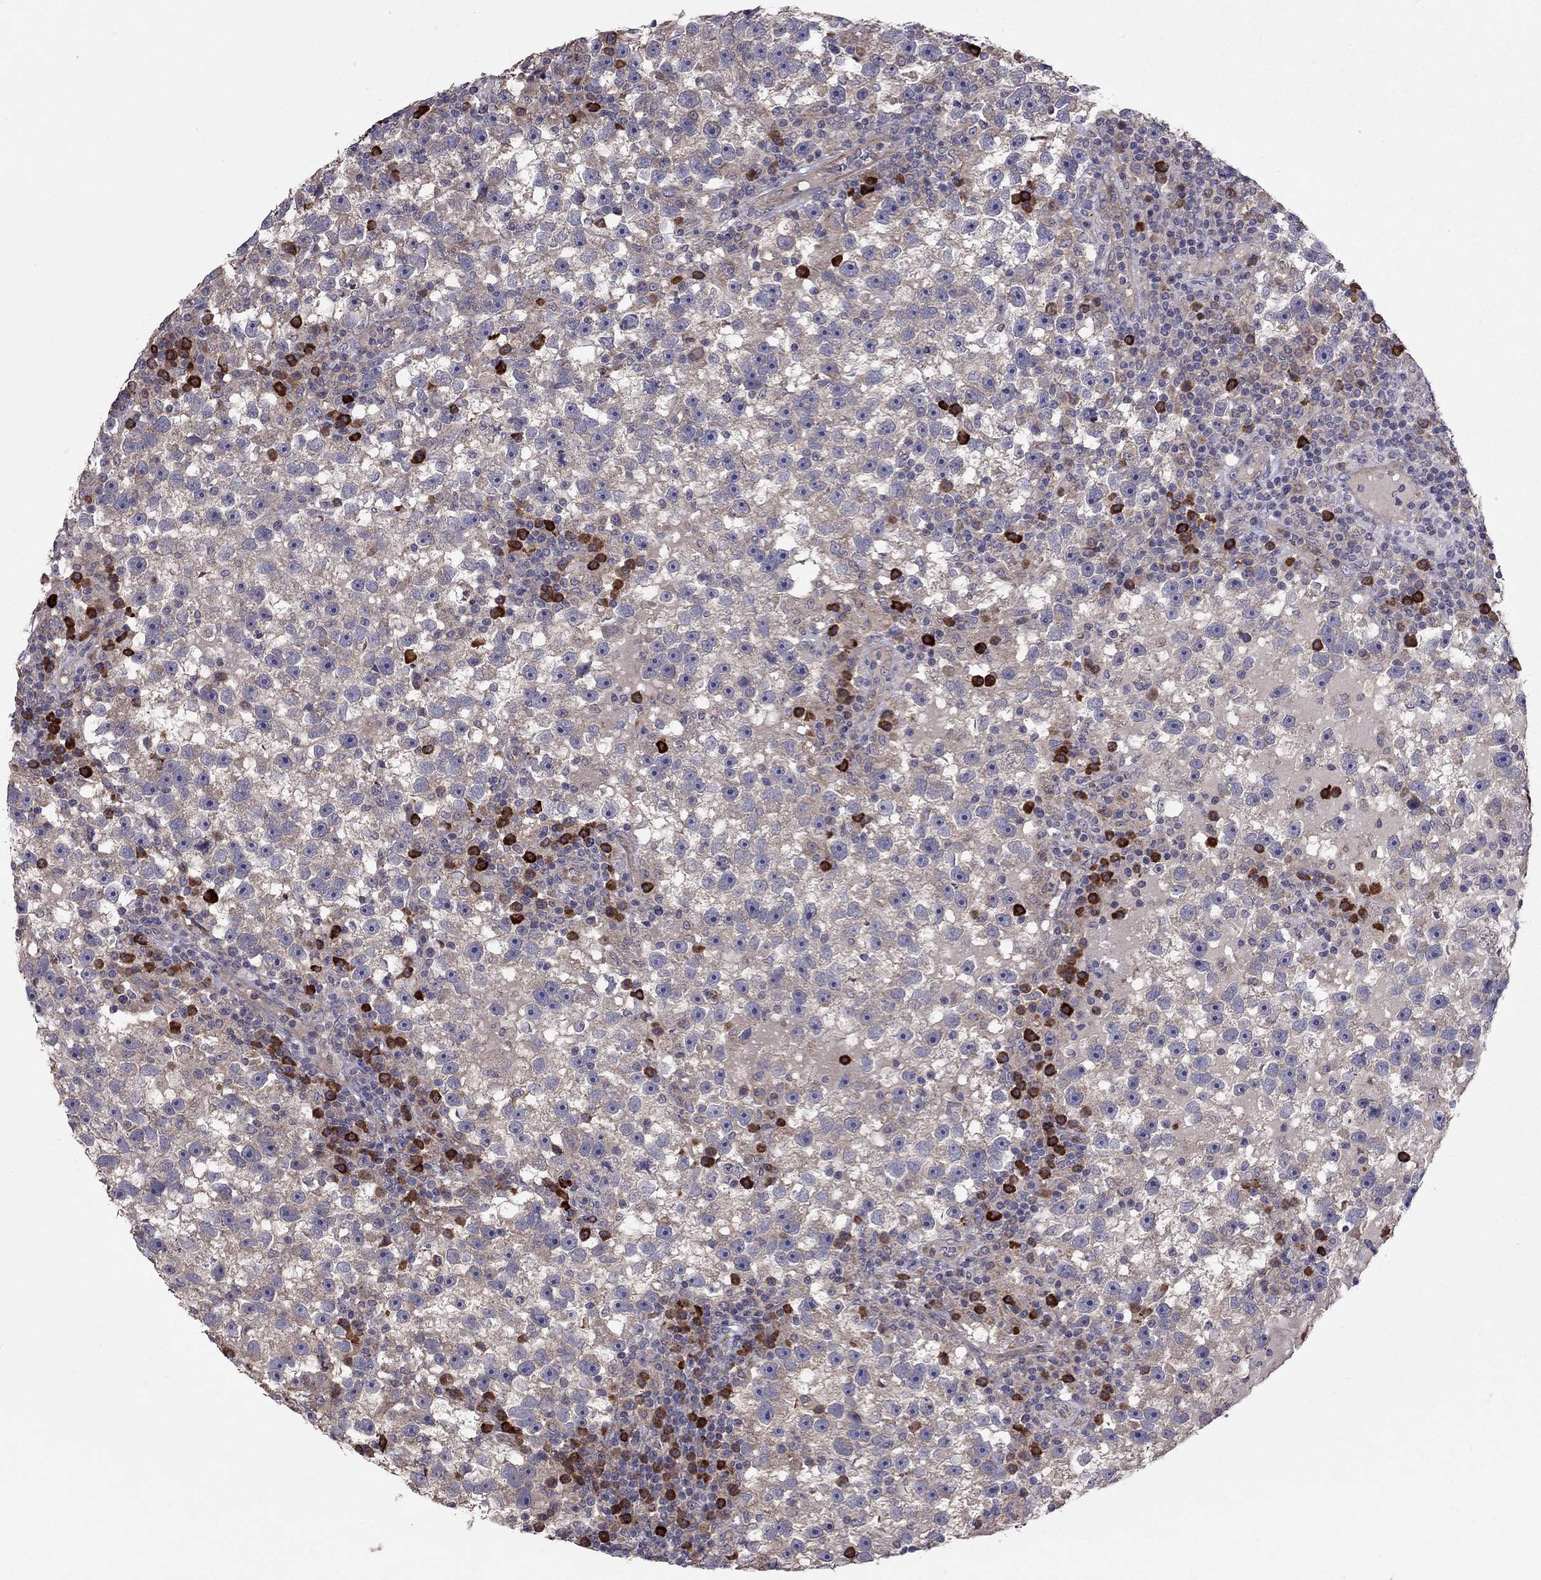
{"staining": {"intensity": "negative", "quantity": "none", "location": "none"}, "tissue": "testis cancer", "cell_type": "Tumor cells", "image_type": "cancer", "snomed": [{"axis": "morphology", "description": "Seminoma, NOS"}, {"axis": "topography", "description": "Testis"}], "caption": "Human testis seminoma stained for a protein using immunohistochemistry reveals no expression in tumor cells.", "gene": "PIK3CG", "patient": {"sex": "male", "age": 47}}